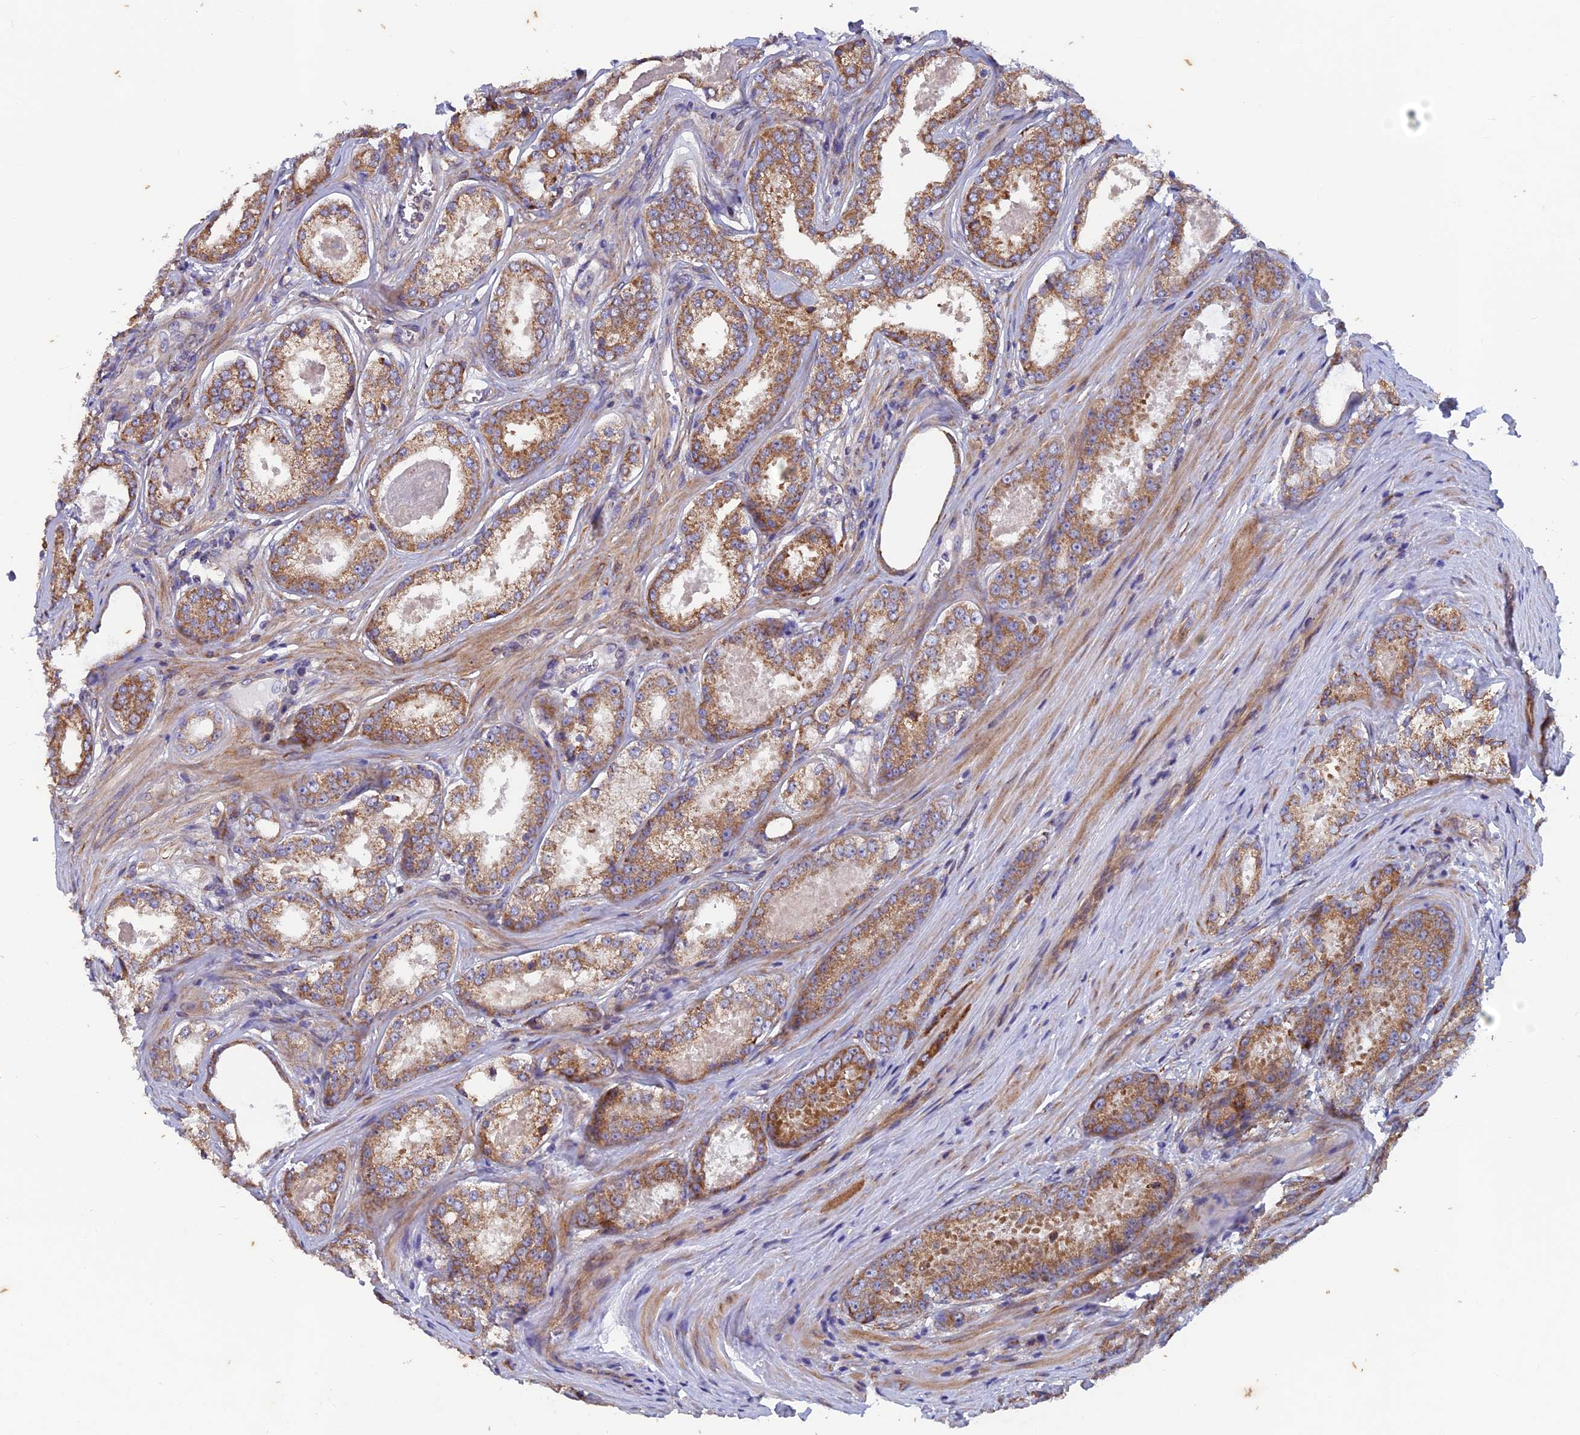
{"staining": {"intensity": "moderate", "quantity": ">75%", "location": "cytoplasmic/membranous"}, "tissue": "prostate cancer", "cell_type": "Tumor cells", "image_type": "cancer", "snomed": [{"axis": "morphology", "description": "Adenocarcinoma, Low grade"}, {"axis": "topography", "description": "Prostate"}], "caption": "DAB immunohistochemical staining of prostate cancer (adenocarcinoma (low-grade)) shows moderate cytoplasmic/membranous protein expression in approximately >75% of tumor cells.", "gene": "AP4S1", "patient": {"sex": "male", "age": 68}}